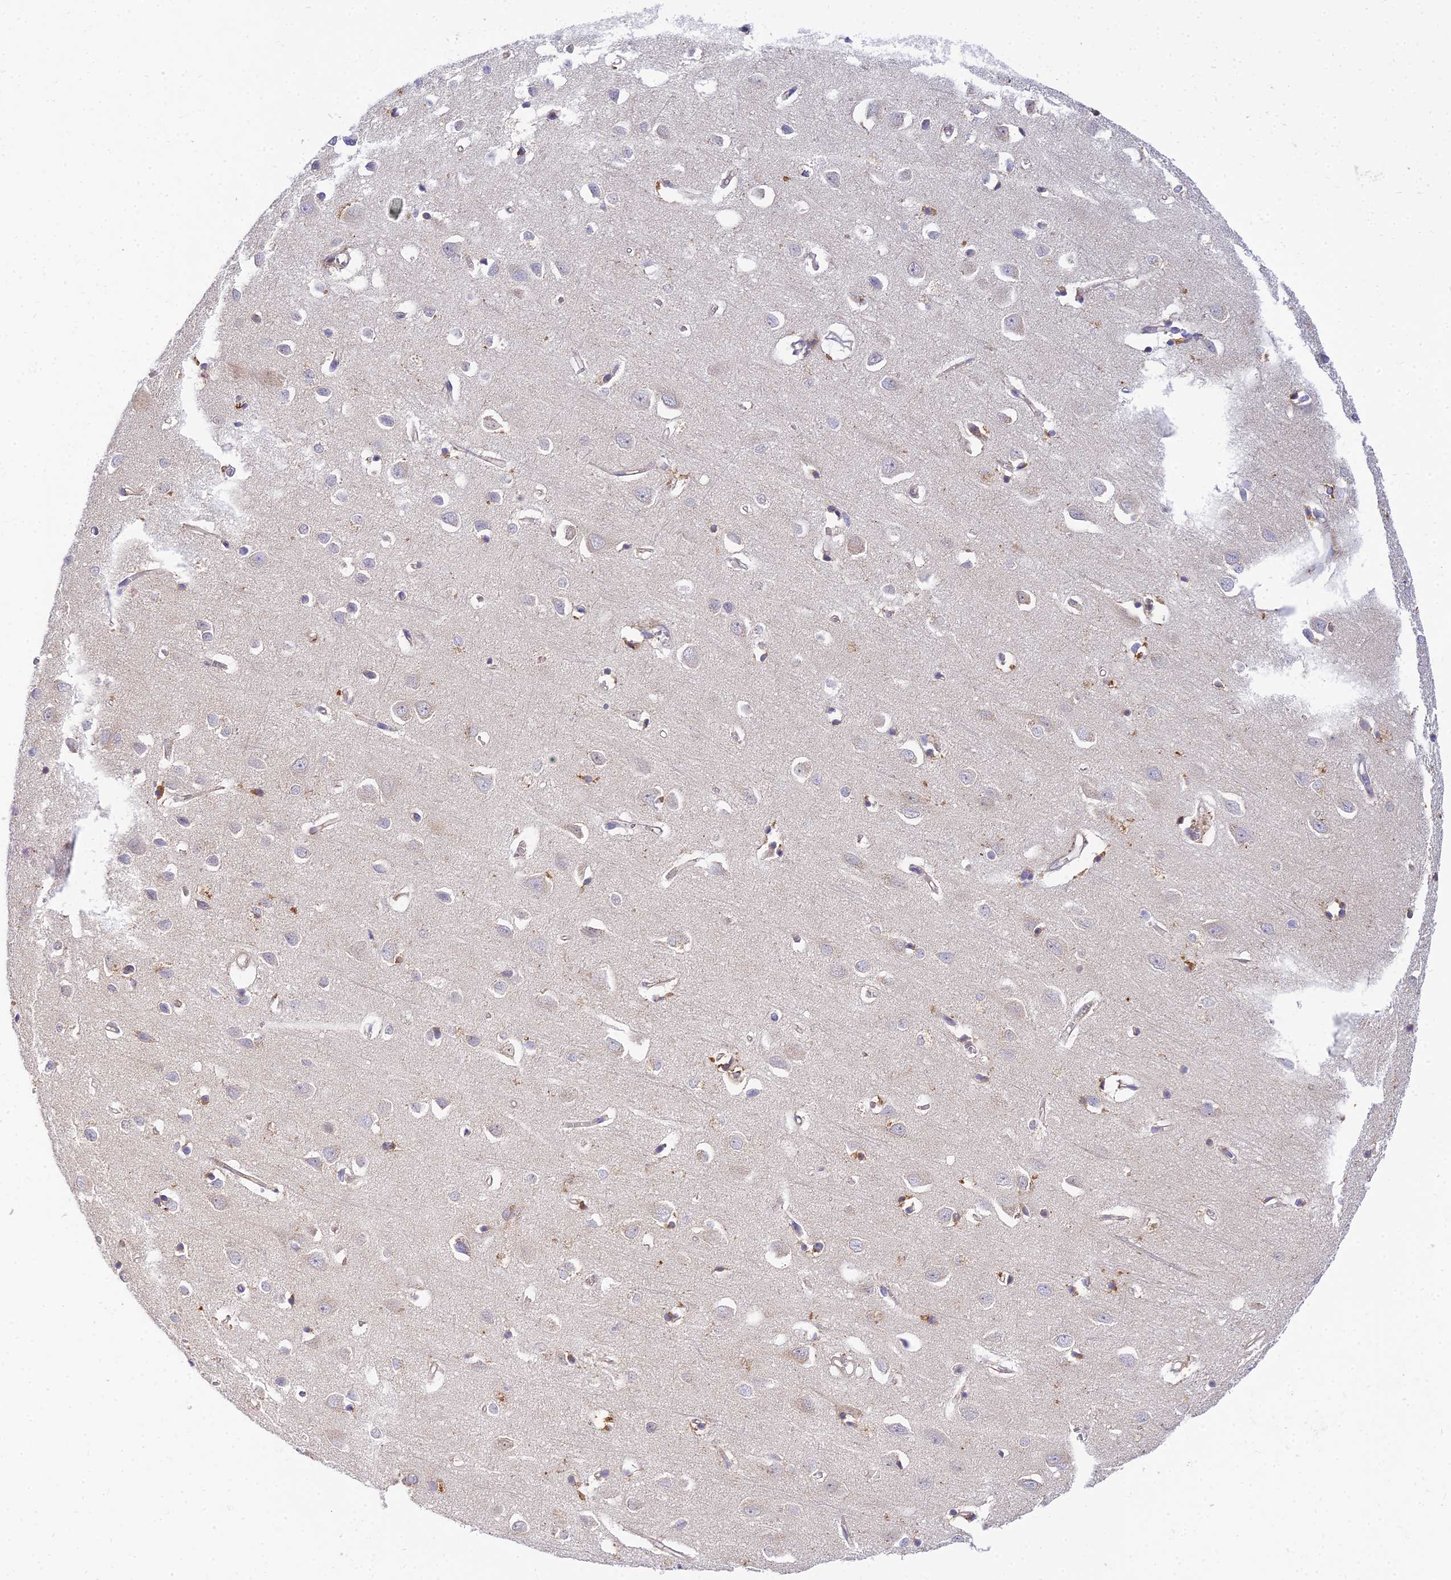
{"staining": {"intensity": "weak", "quantity": "<25%", "location": "cytoplasmic/membranous"}, "tissue": "cerebral cortex", "cell_type": "Endothelial cells", "image_type": "normal", "snomed": [{"axis": "morphology", "description": "Normal tissue, NOS"}, {"axis": "topography", "description": "Cerebral cortex"}], "caption": "Immunohistochemistry of unremarkable human cerebral cortex displays no positivity in endothelial cells. (Brightfield microscopy of DAB (3,3'-diaminobenzidine) immunohistochemistry at high magnification).", "gene": "ARL8A", "patient": {"sex": "female", "age": 64}}